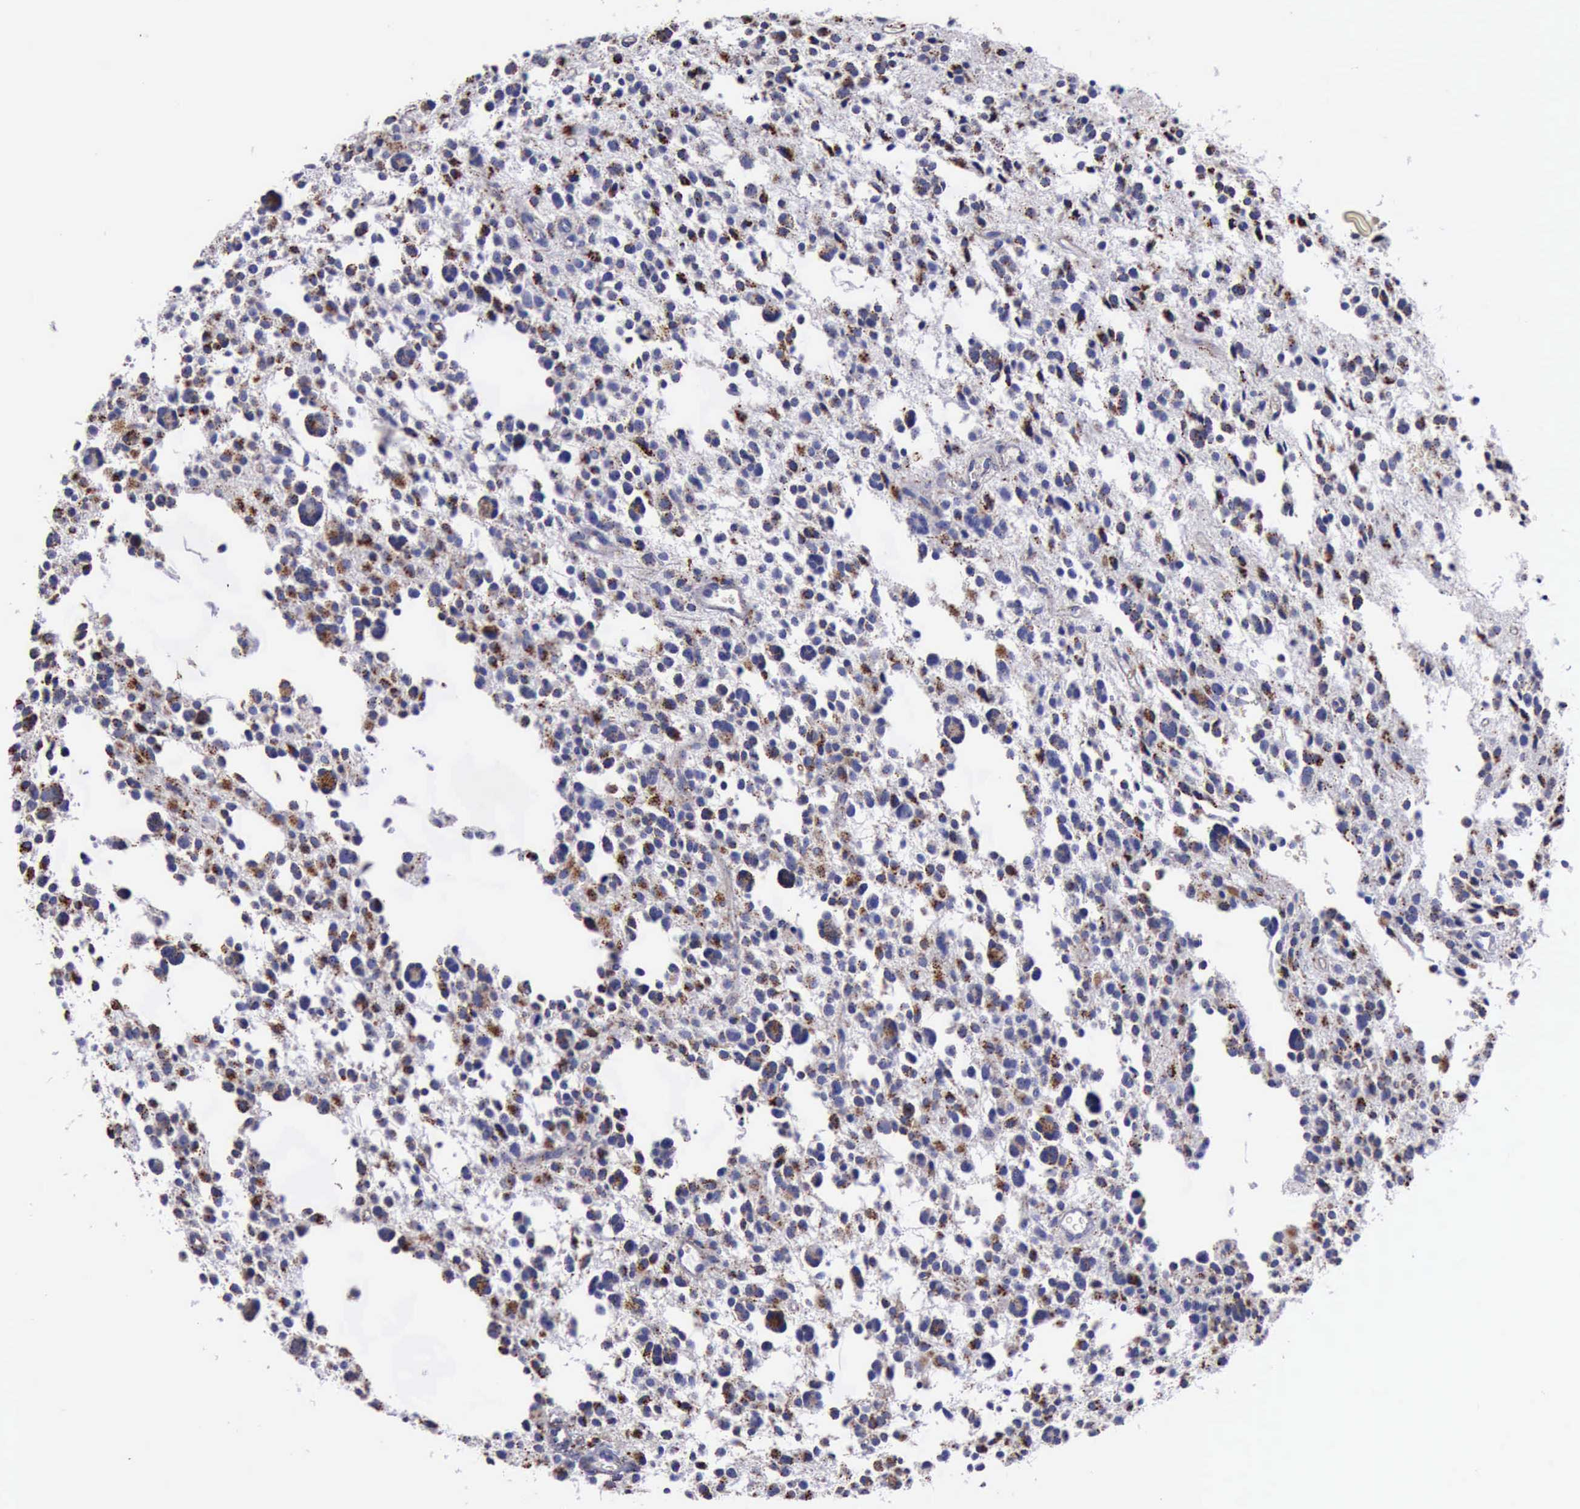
{"staining": {"intensity": "moderate", "quantity": "25%-75%", "location": "cytoplasmic/membranous"}, "tissue": "glioma", "cell_type": "Tumor cells", "image_type": "cancer", "snomed": [{"axis": "morphology", "description": "Glioma, malignant, Low grade"}, {"axis": "topography", "description": "Brain"}], "caption": "Protein staining of glioma tissue shows moderate cytoplasmic/membranous expression in approximately 25%-75% of tumor cells.", "gene": "CTSD", "patient": {"sex": "female", "age": 36}}